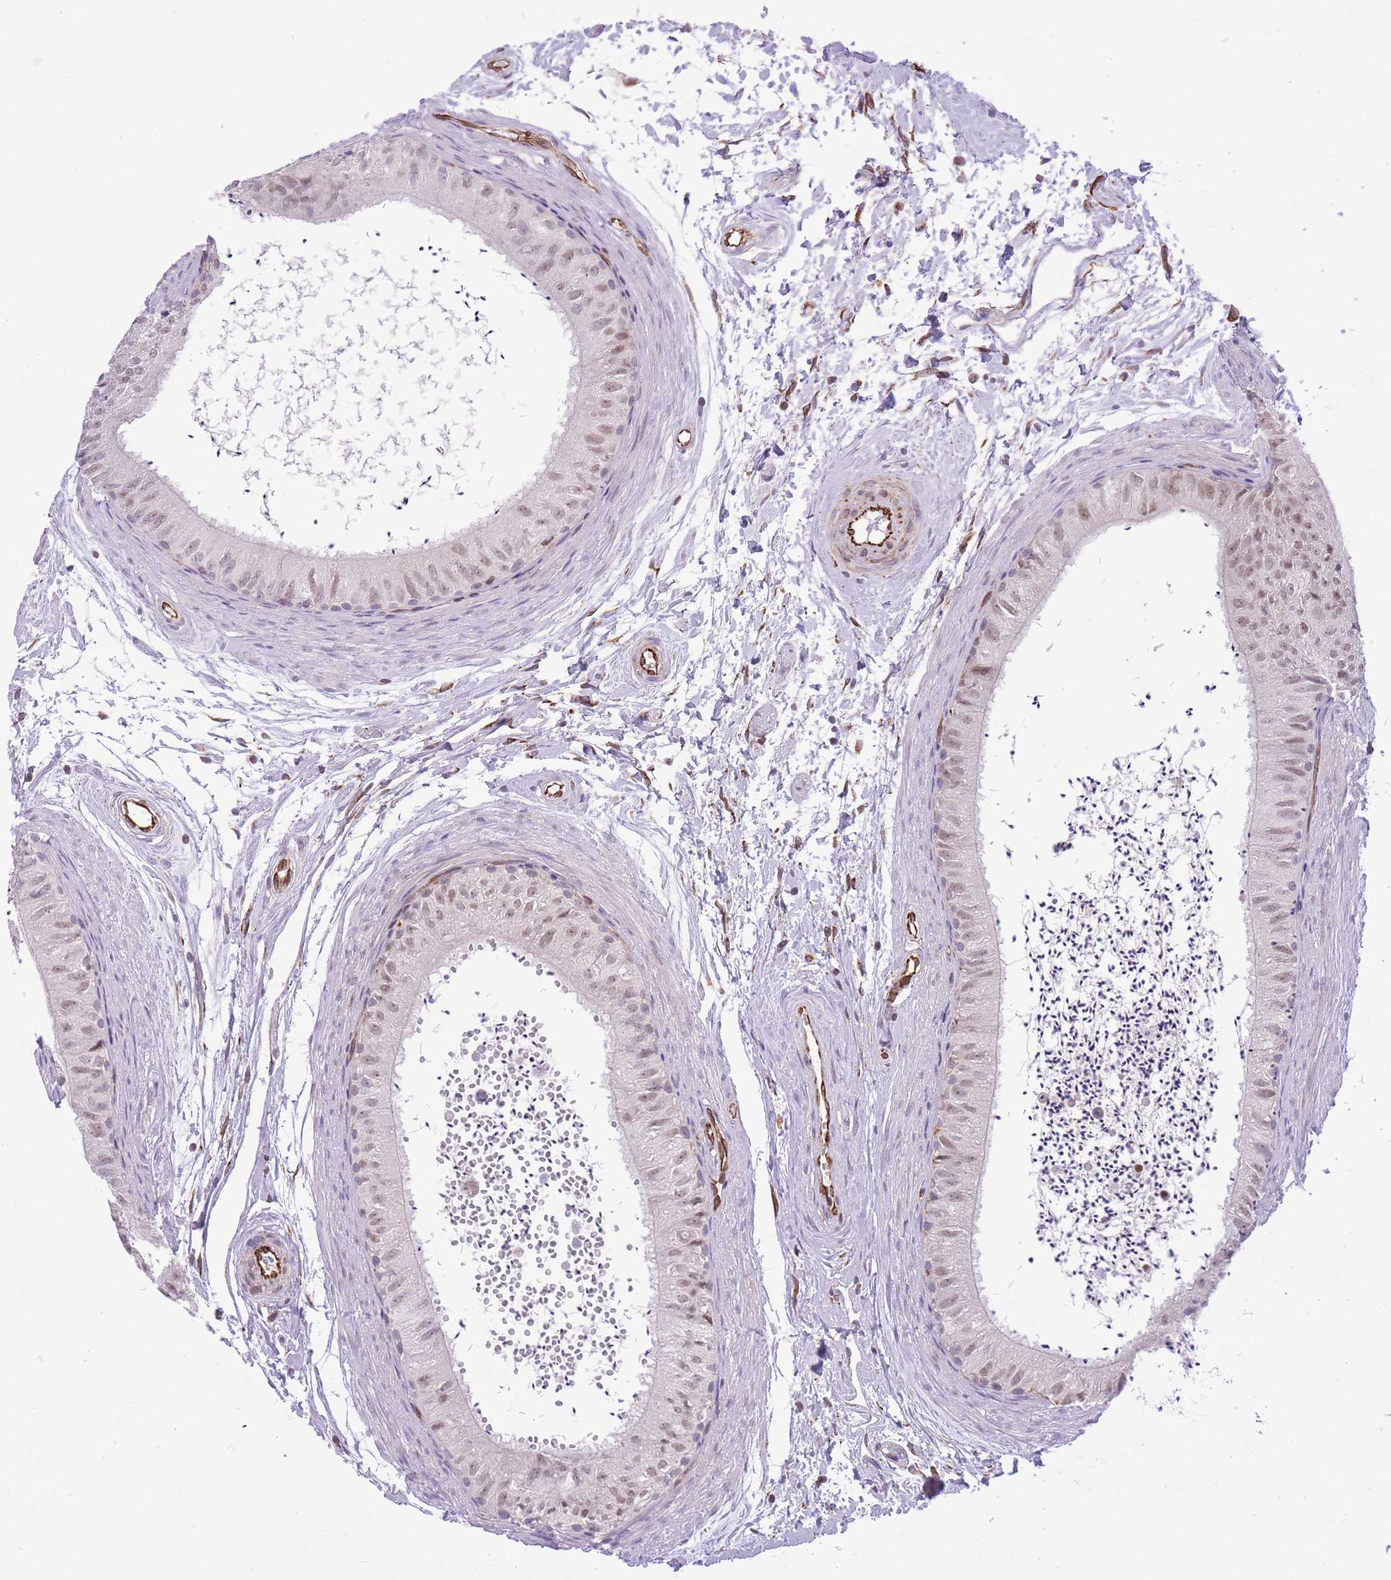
{"staining": {"intensity": "moderate", "quantity": "<25%", "location": "cytoplasmic/membranous,nuclear"}, "tissue": "epididymis", "cell_type": "Glandular cells", "image_type": "normal", "snomed": [{"axis": "morphology", "description": "Normal tissue, NOS"}, {"axis": "topography", "description": "Epididymis"}], "caption": "Moderate cytoplasmic/membranous,nuclear expression is seen in about <25% of glandular cells in benign epididymis.", "gene": "ELL", "patient": {"sex": "male", "age": 56}}